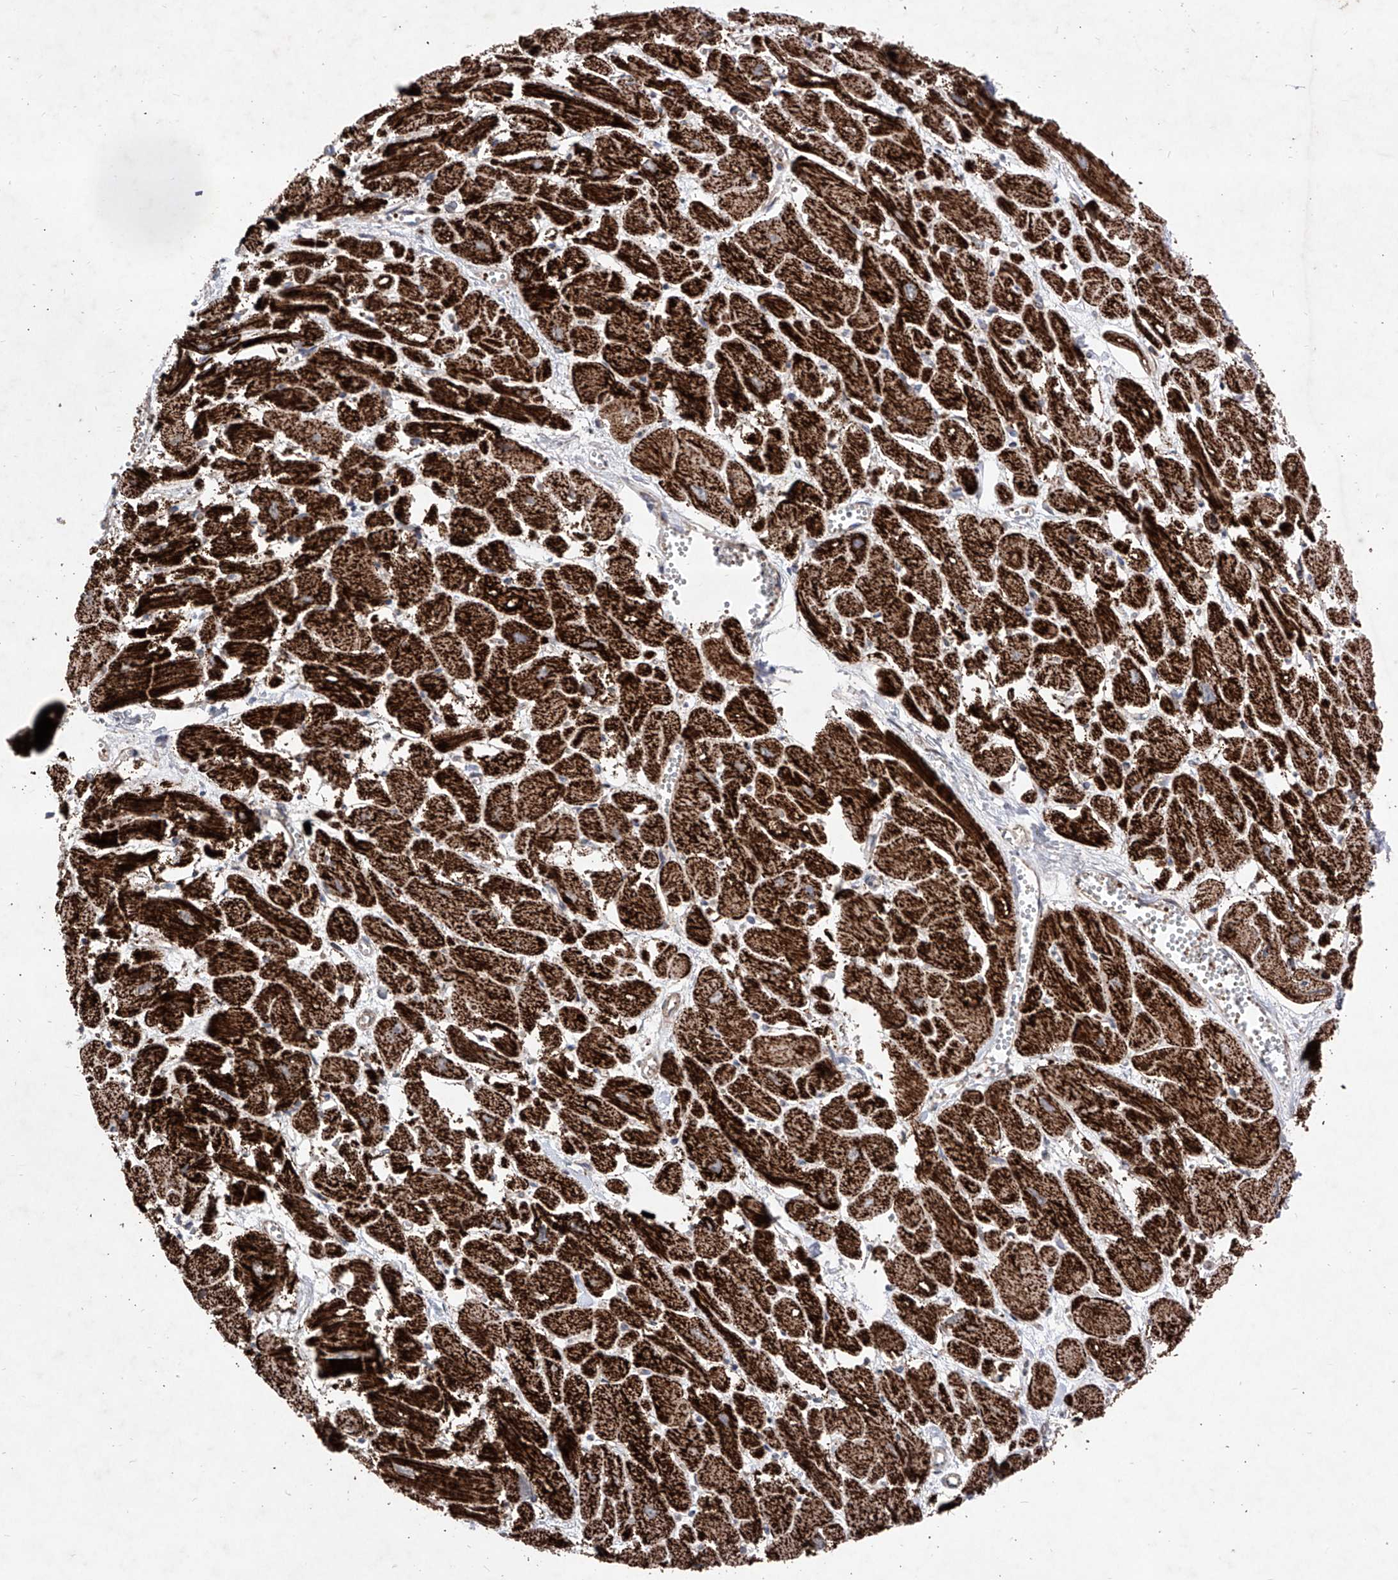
{"staining": {"intensity": "strong", "quantity": ">75%", "location": "cytoplasmic/membranous"}, "tissue": "heart muscle", "cell_type": "Cardiomyocytes", "image_type": "normal", "snomed": [{"axis": "morphology", "description": "Normal tissue, NOS"}, {"axis": "topography", "description": "Heart"}], "caption": "Protein staining of unremarkable heart muscle displays strong cytoplasmic/membranous staining in approximately >75% of cardiomyocytes. The staining was performed using DAB (3,3'-diaminobenzidine) to visualize the protein expression in brown, while the nuclei were stained in blue with hematoxylin (Magnification: 20x).", "gene": "SEMA6A", "patient": {"sex": "male", "age": 54}}